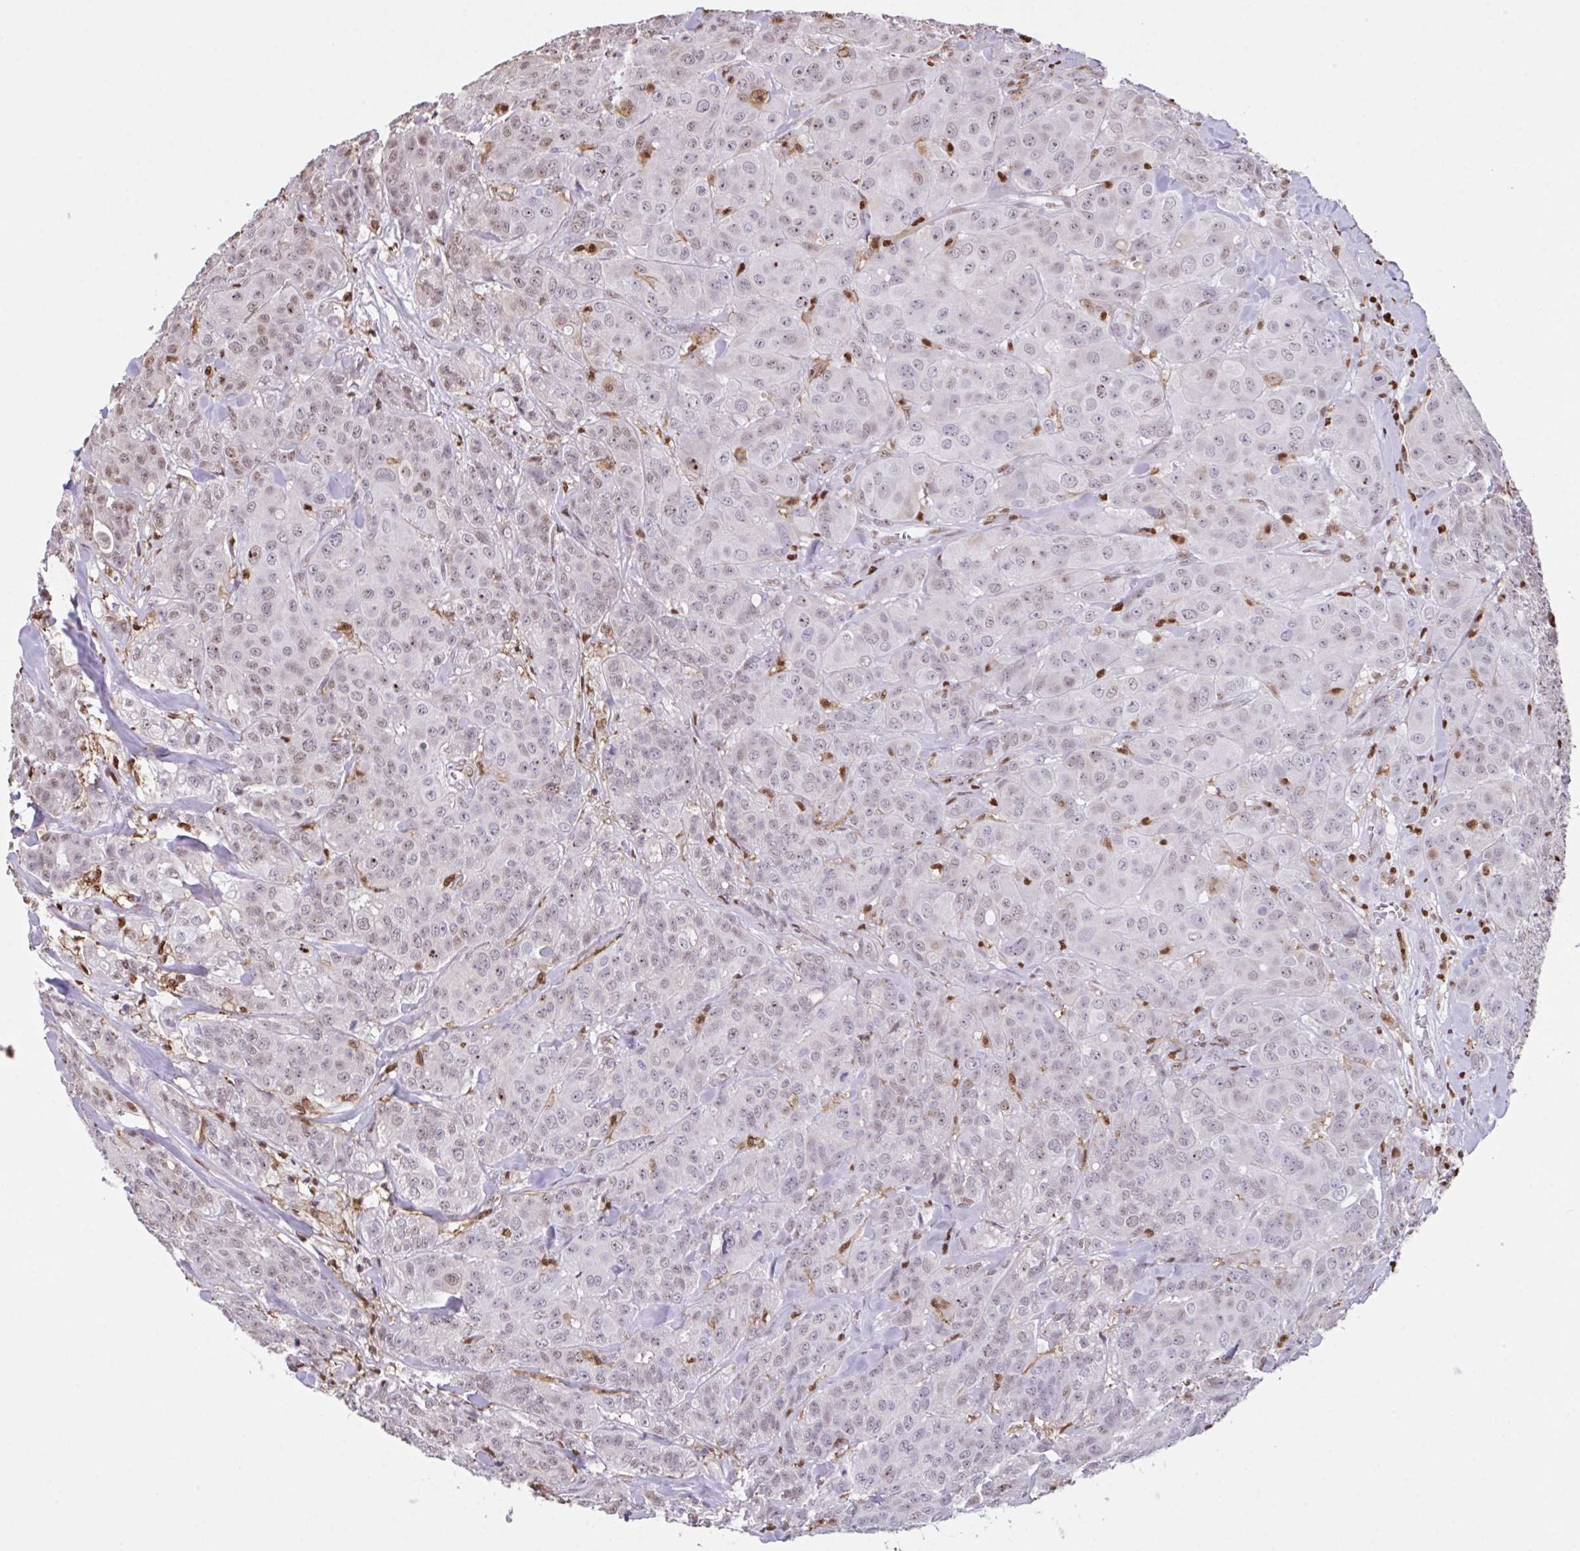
{"staining": {"intensity": "weak", "quantity": "25%-75%", "location": "nuclear"}, "tissue": "breast cancer", "cell_type": "Tumor cells", "image_type": "cancer", "snomed": [{"axis": "morphology", "description": "Normal tissue, NOS"}, {"axis": "morphology", "description": "Duct carcinoma"}, {"axis": "topography", "description": "Breast"}], "caption": "Tumor cells show low levels of weak nuclear positivity in approximately 25%-75% of cells in intraductal carcinoma (breast).", "gene": "BTBD10", "patient": {"sex": "female", "age": 43}}